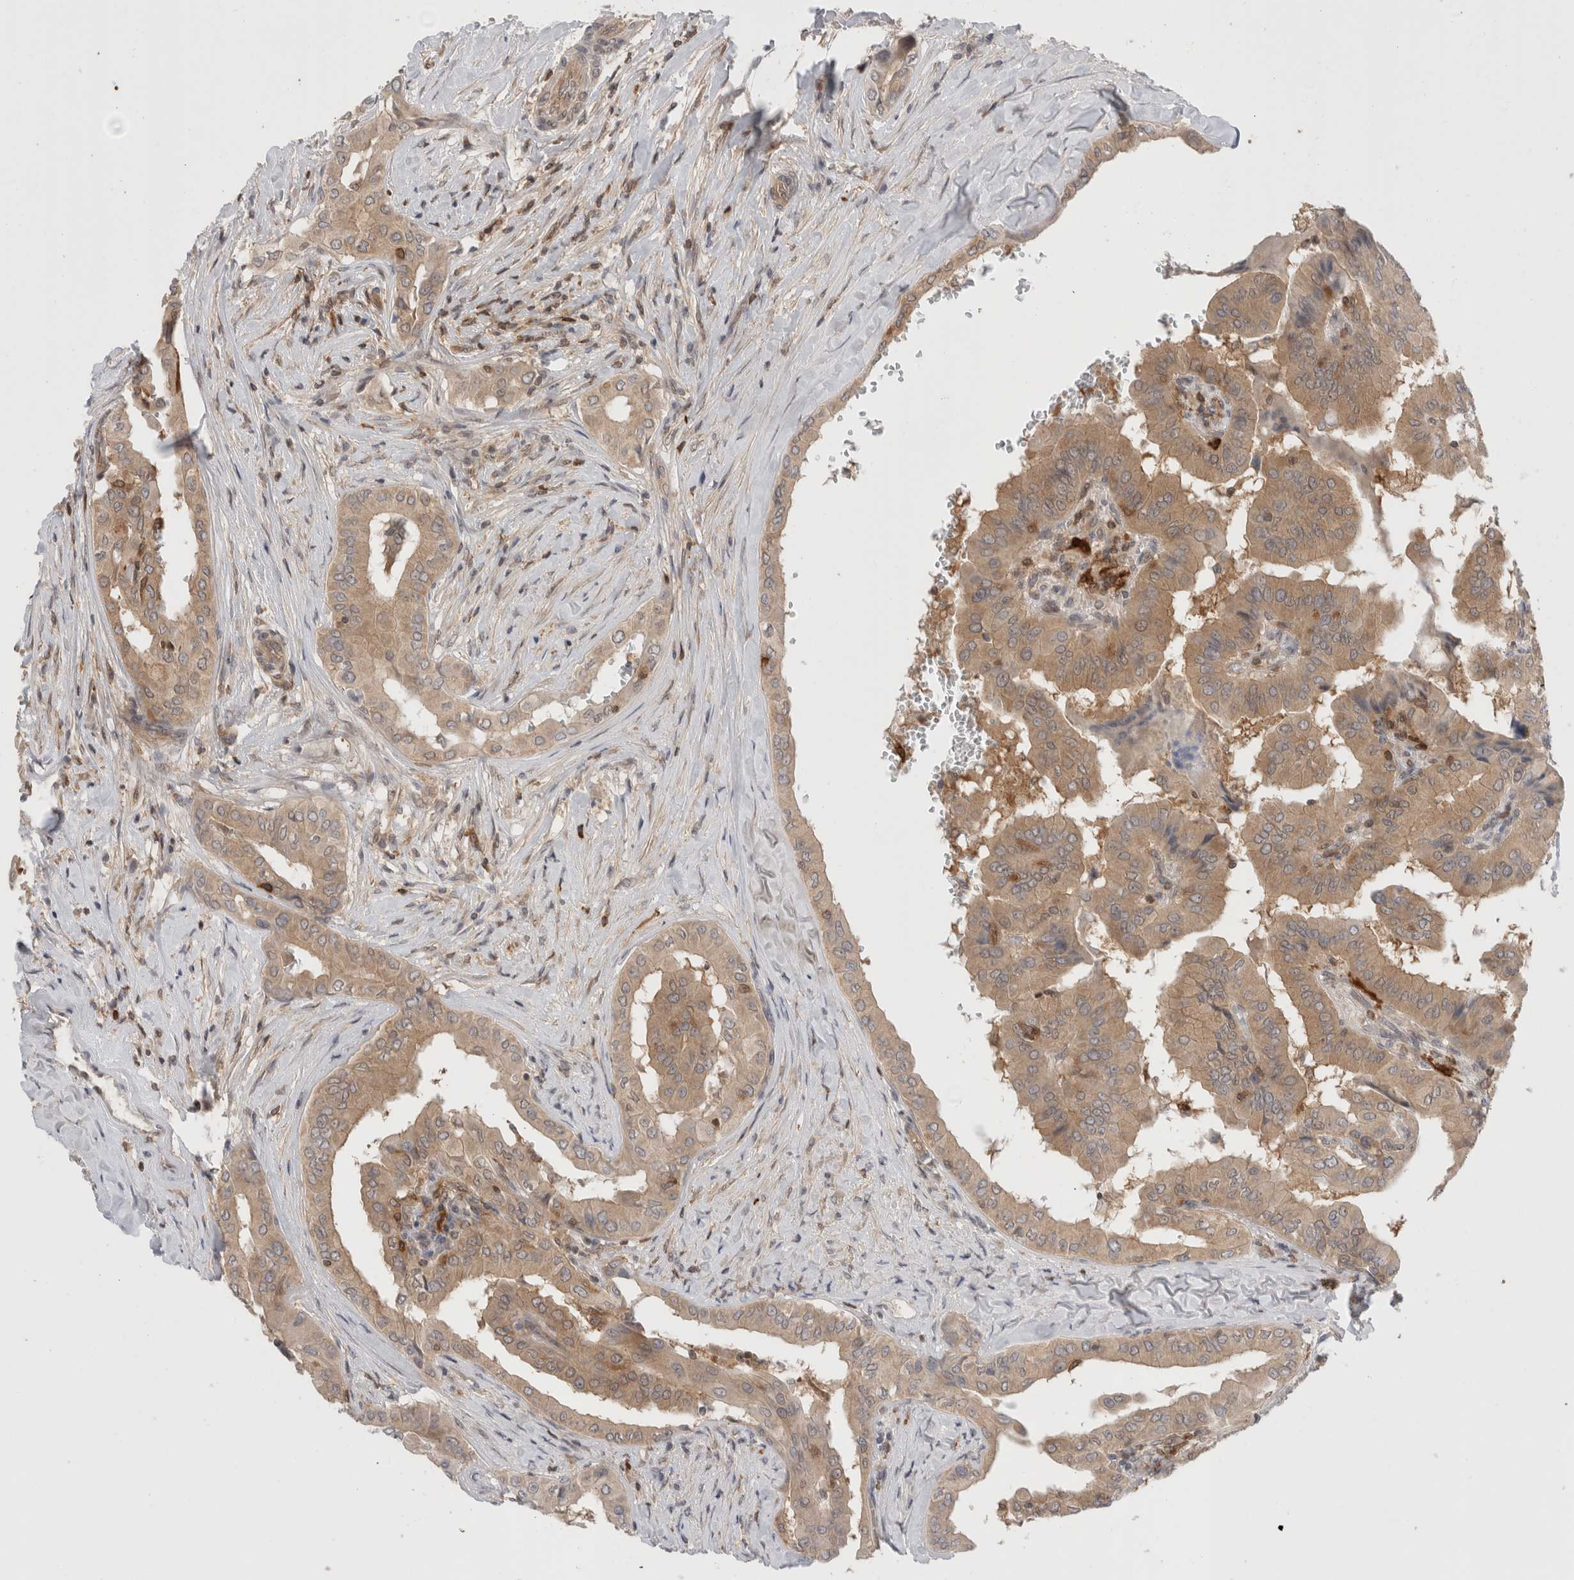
{"staining": {"intensity": "moderate", "quantity": ">75%", "location": "cytoplasmic/membranous"}, "tissue": "thyroid cancer", "cell_type": "Tumor cells", "image_type": "cancer", "snomed": [{"axis": "morphology", "description": "Papillary adenocarcinoma, NOS"}, {"axis": "topography", "description": "Thyroid gland"}], "caption": "This is an image of immunohistochemistry (IHC) staining of thyroid cancer, which shows moderate staining in the cytoplasmic/membranous of tumor cells.", "gene": "NFKB1", "patient": {"sex": "male", "age": 33}}